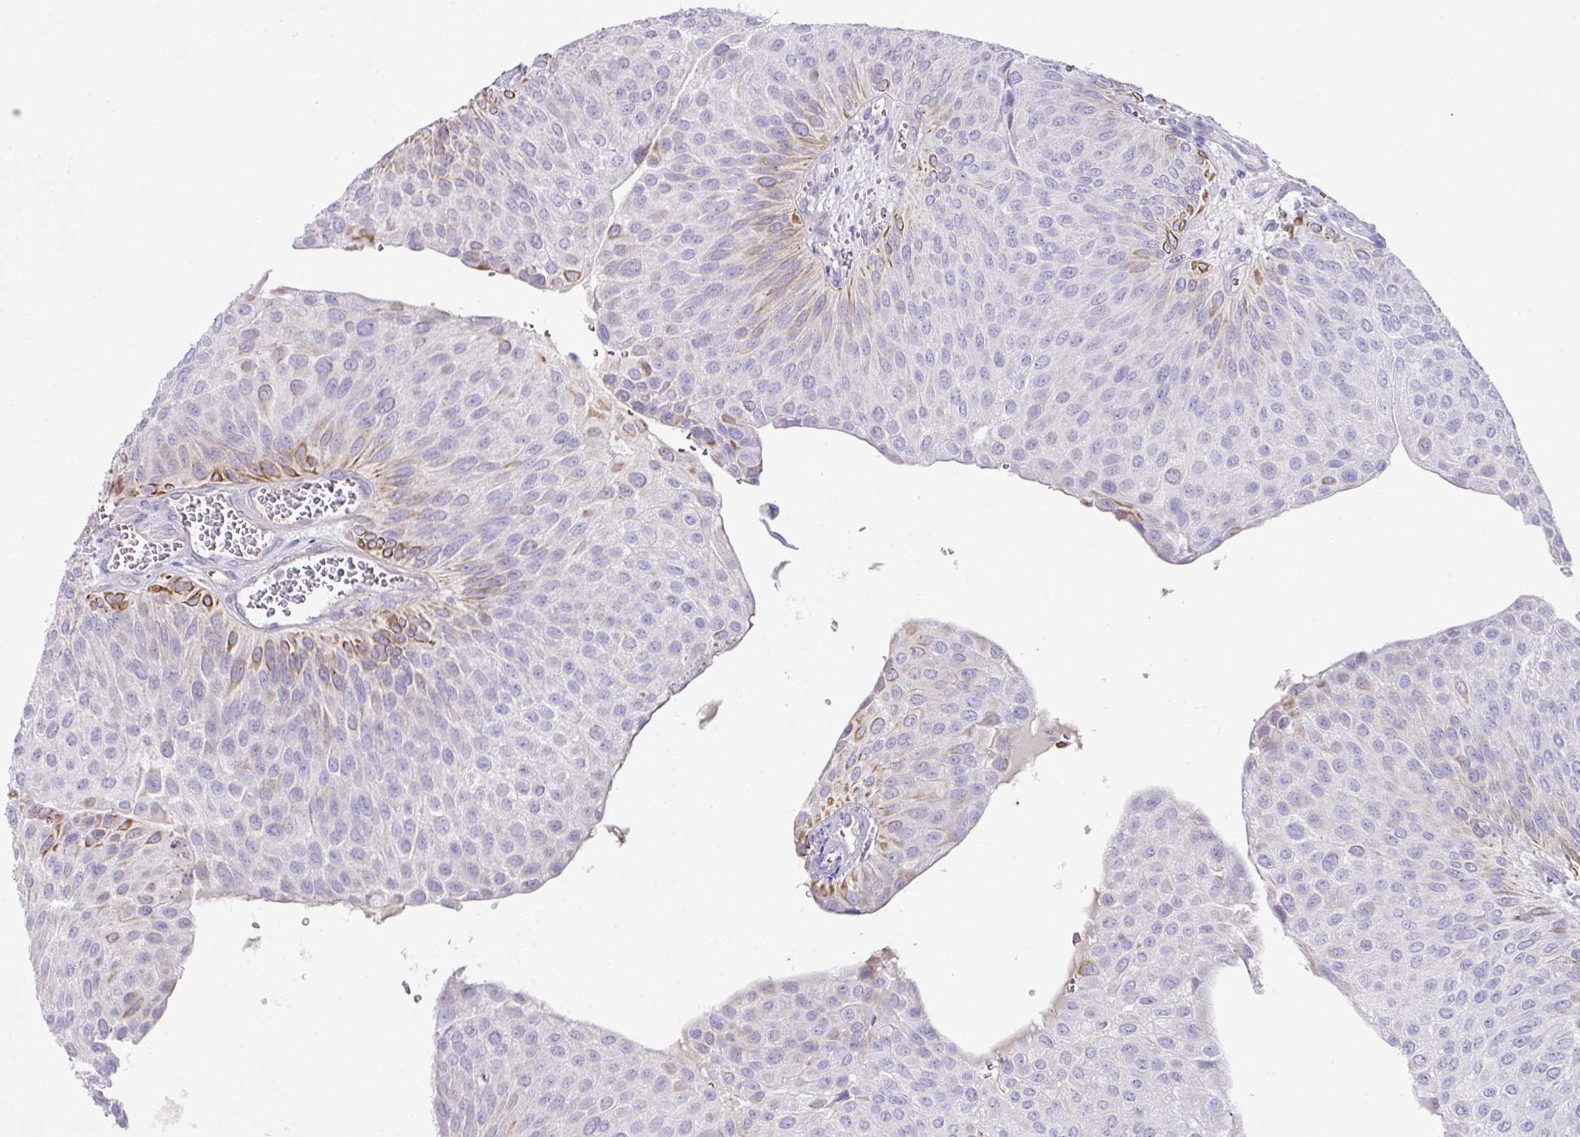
{"staining": {"intensity": "moderate", "quantity": "<25%", "location": "cytoplasmic/membranous"}, "tissue": "urothelial cancer", "cell_type": "Tumor cells", "image_type": "cancer", "snomed": [{"axis": "morphology", "description": "Urothelial carcinoma, NOS"}, {"axis": "topography", "description": "Urinary bladder"}], "caption": "Urothelial cancer tissue demonstrates moderate cytoplasmic/membranous staining in about <25% of tumor cells, visualized by immunohistochemistry. (Stains: DAB (3,3'-diaminobenzidine) in brown, nuclei in blue, Microscopy: brightfield microscopy at high magnification).", "gene": "TARM1", "patient": {"sex": "male", "age": 67}}